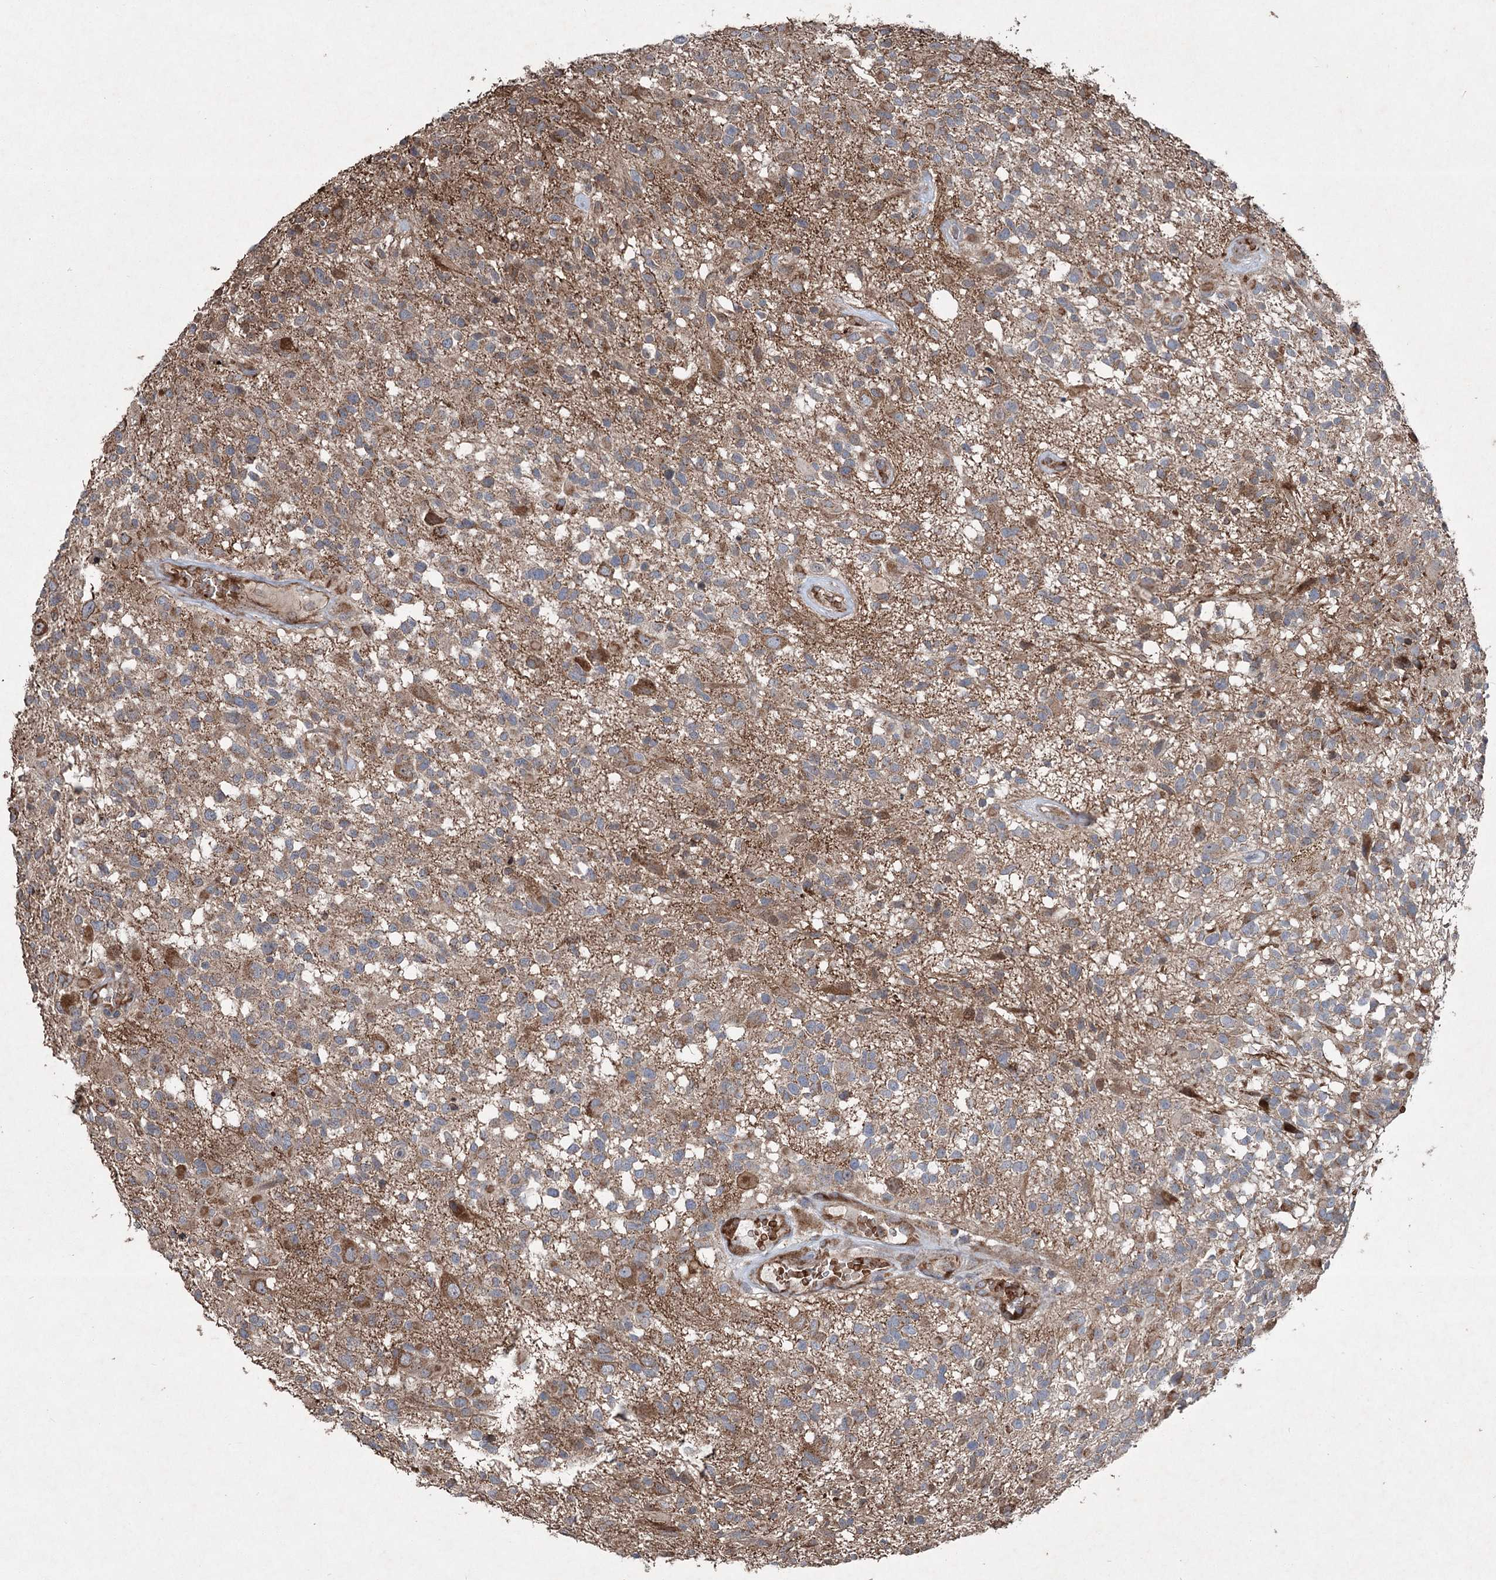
{"staining": {"intensity": "weak", "quantity": "<25%", "location": "cytoplasmic/membranous"}, "tissue": "glioma", "cell_type": "Tumor cells", "image_type": "cancer", "snomed": [{"axis": "morphology", "description": "Glioma, malignant, High grade"}, {"axis": "morphology", "description": "Glioblastoma, NOS"}, {"axis": "topography", "description": "Brain"}], "caption": "A high-resolution image shows IHC staining of malignant glioma (high-grade), which exhibits no significant staining in tumor cells.", "gene": "SERINC5", "patient": {"sex": "male", "age": 60}}